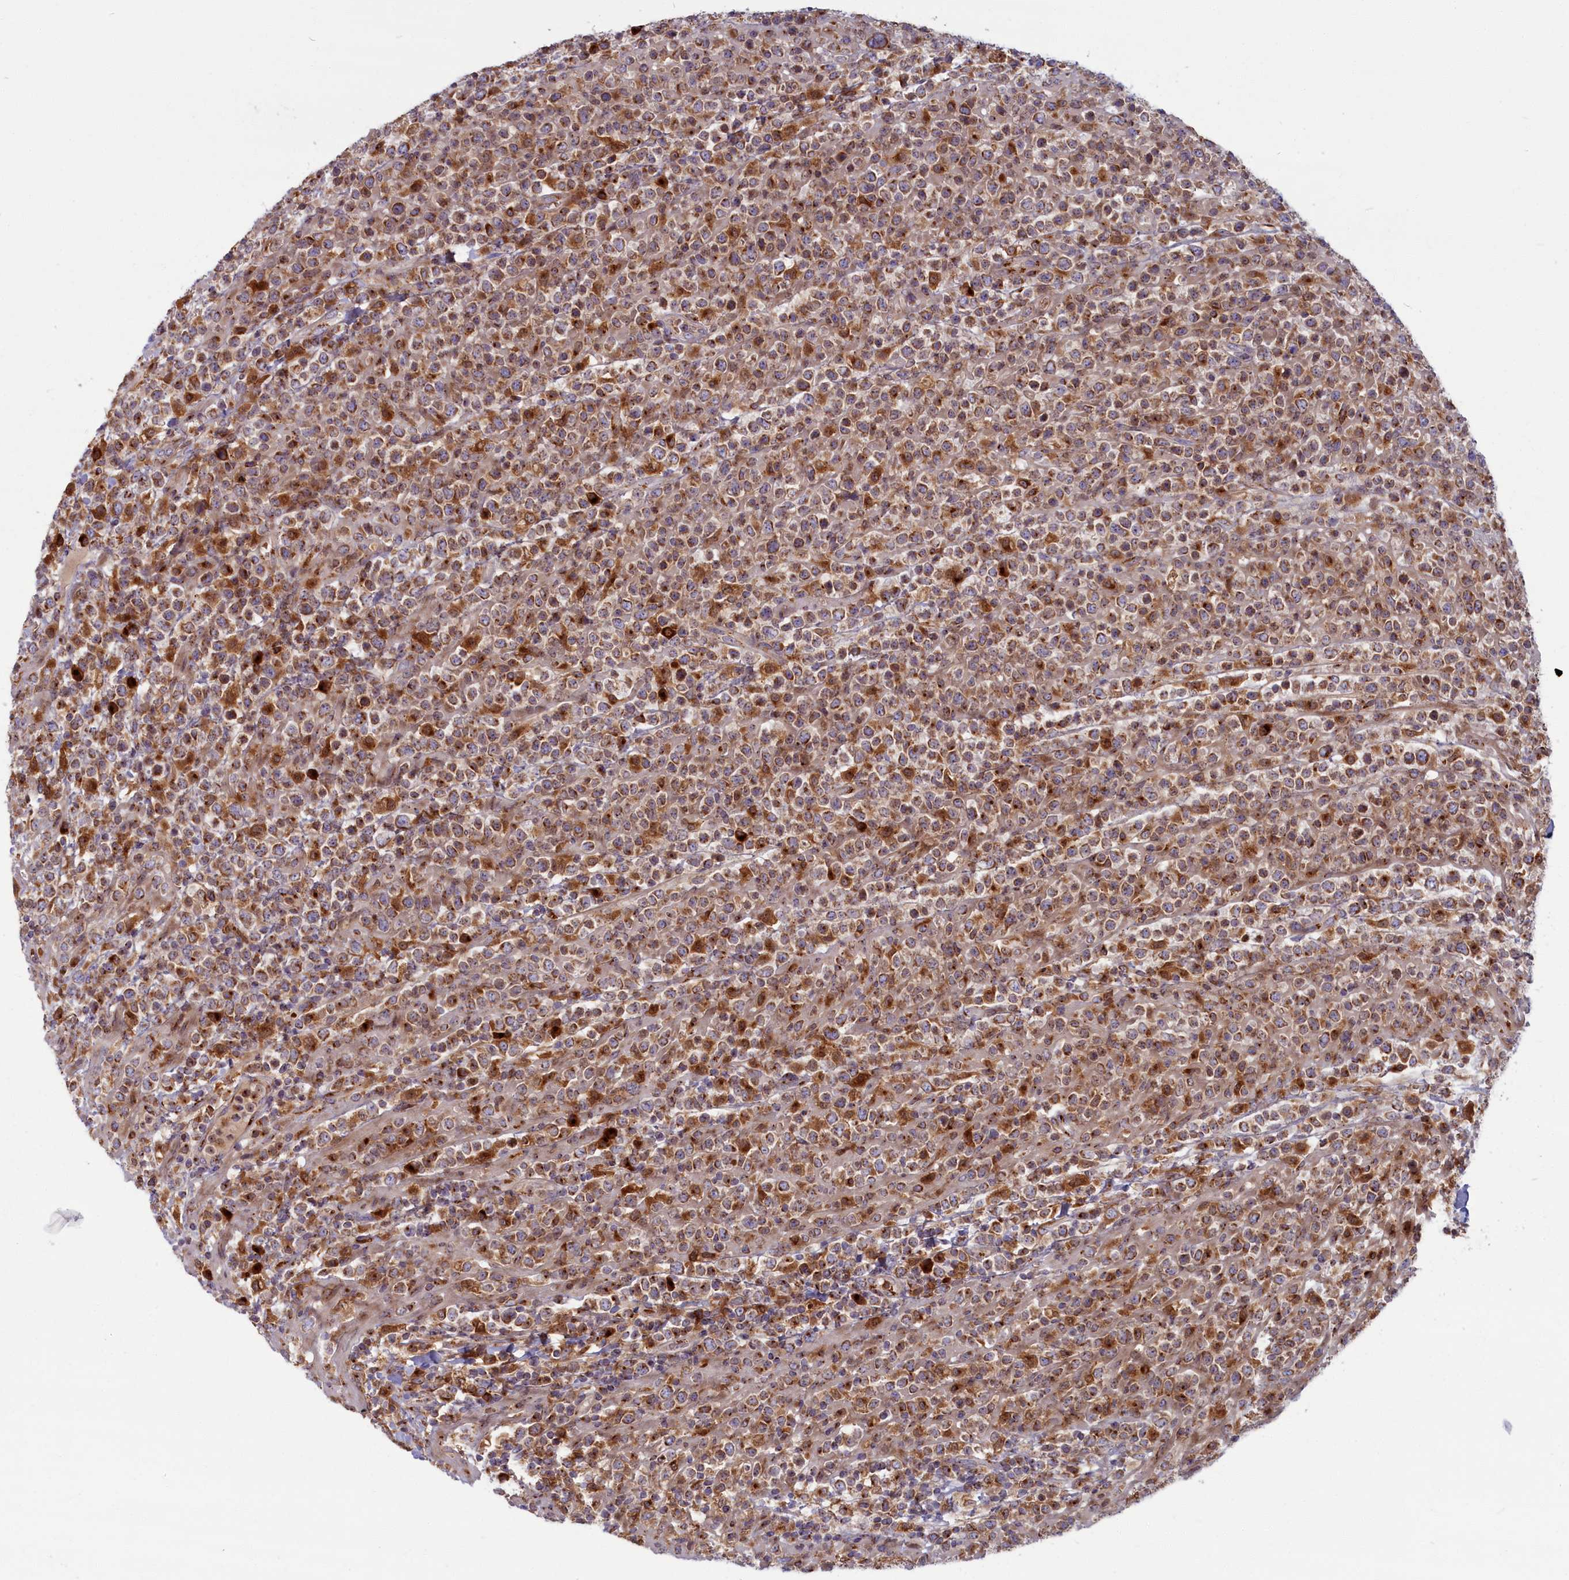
{"staining": {"intensity": "moderate", "quantity": ">75%", "location": "cytoplasmic/membranous"}, "tissue": "lymphoma", "cell_type": "Tumor cells", "image_type": "cancer", "snomed": [{"axis": "morphology", "description": "Malignant lymphoma, non-Hodgkin's type, High grade"}, {"axis": "topography", "description": "Colon"}], "caption": "Brown immunohistochemical staining in human high-grade malignant lymphoma, non-Hodgkin's type displays moderate cytoplasmic/membranous staining in about >75% of tumor cells.", "gene": "BLVRB", "patient": {"sex": "female", "age": 53}}